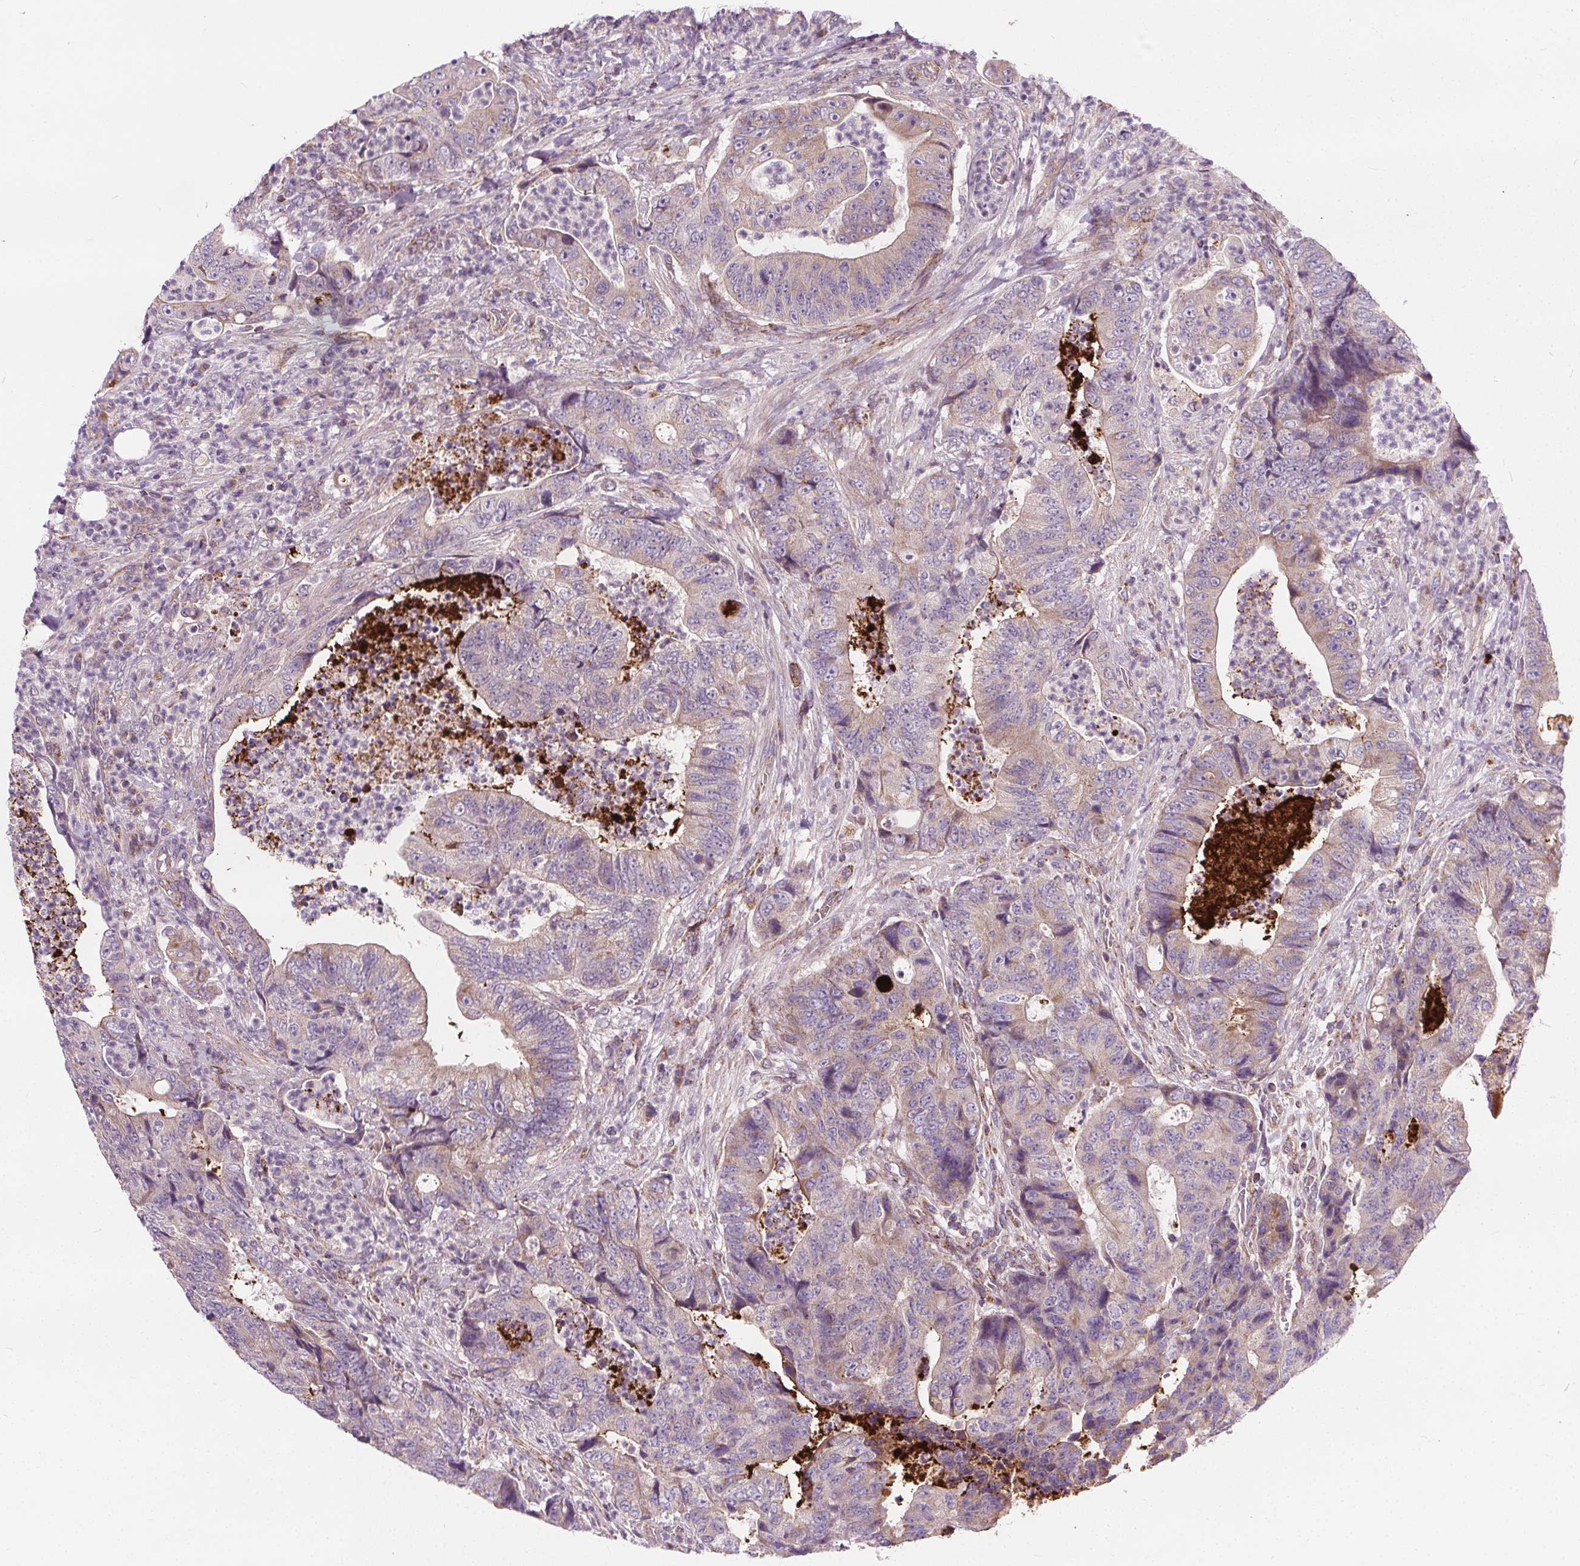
{"staining": {"intensity": "weak", "quantity": "<25%", "location": "cytoplasmic/membranous"}, "tissue": "colorectal cancer", "cell_type": "Tumor cells", "image_type": "cancer", "snomed": [{"axis": "morphology", "description": "Adenocarcinoma, NOS"}, {"axis": "topography", "description": "Colon"}], "caption": "Immunohistochemistry histopathology image of human colorectal cancer stained for a protein (brown), which displays no staining in tumor cells.", "gene": "GOLT1B", "patient": {"sex": "female", "age": 48}}